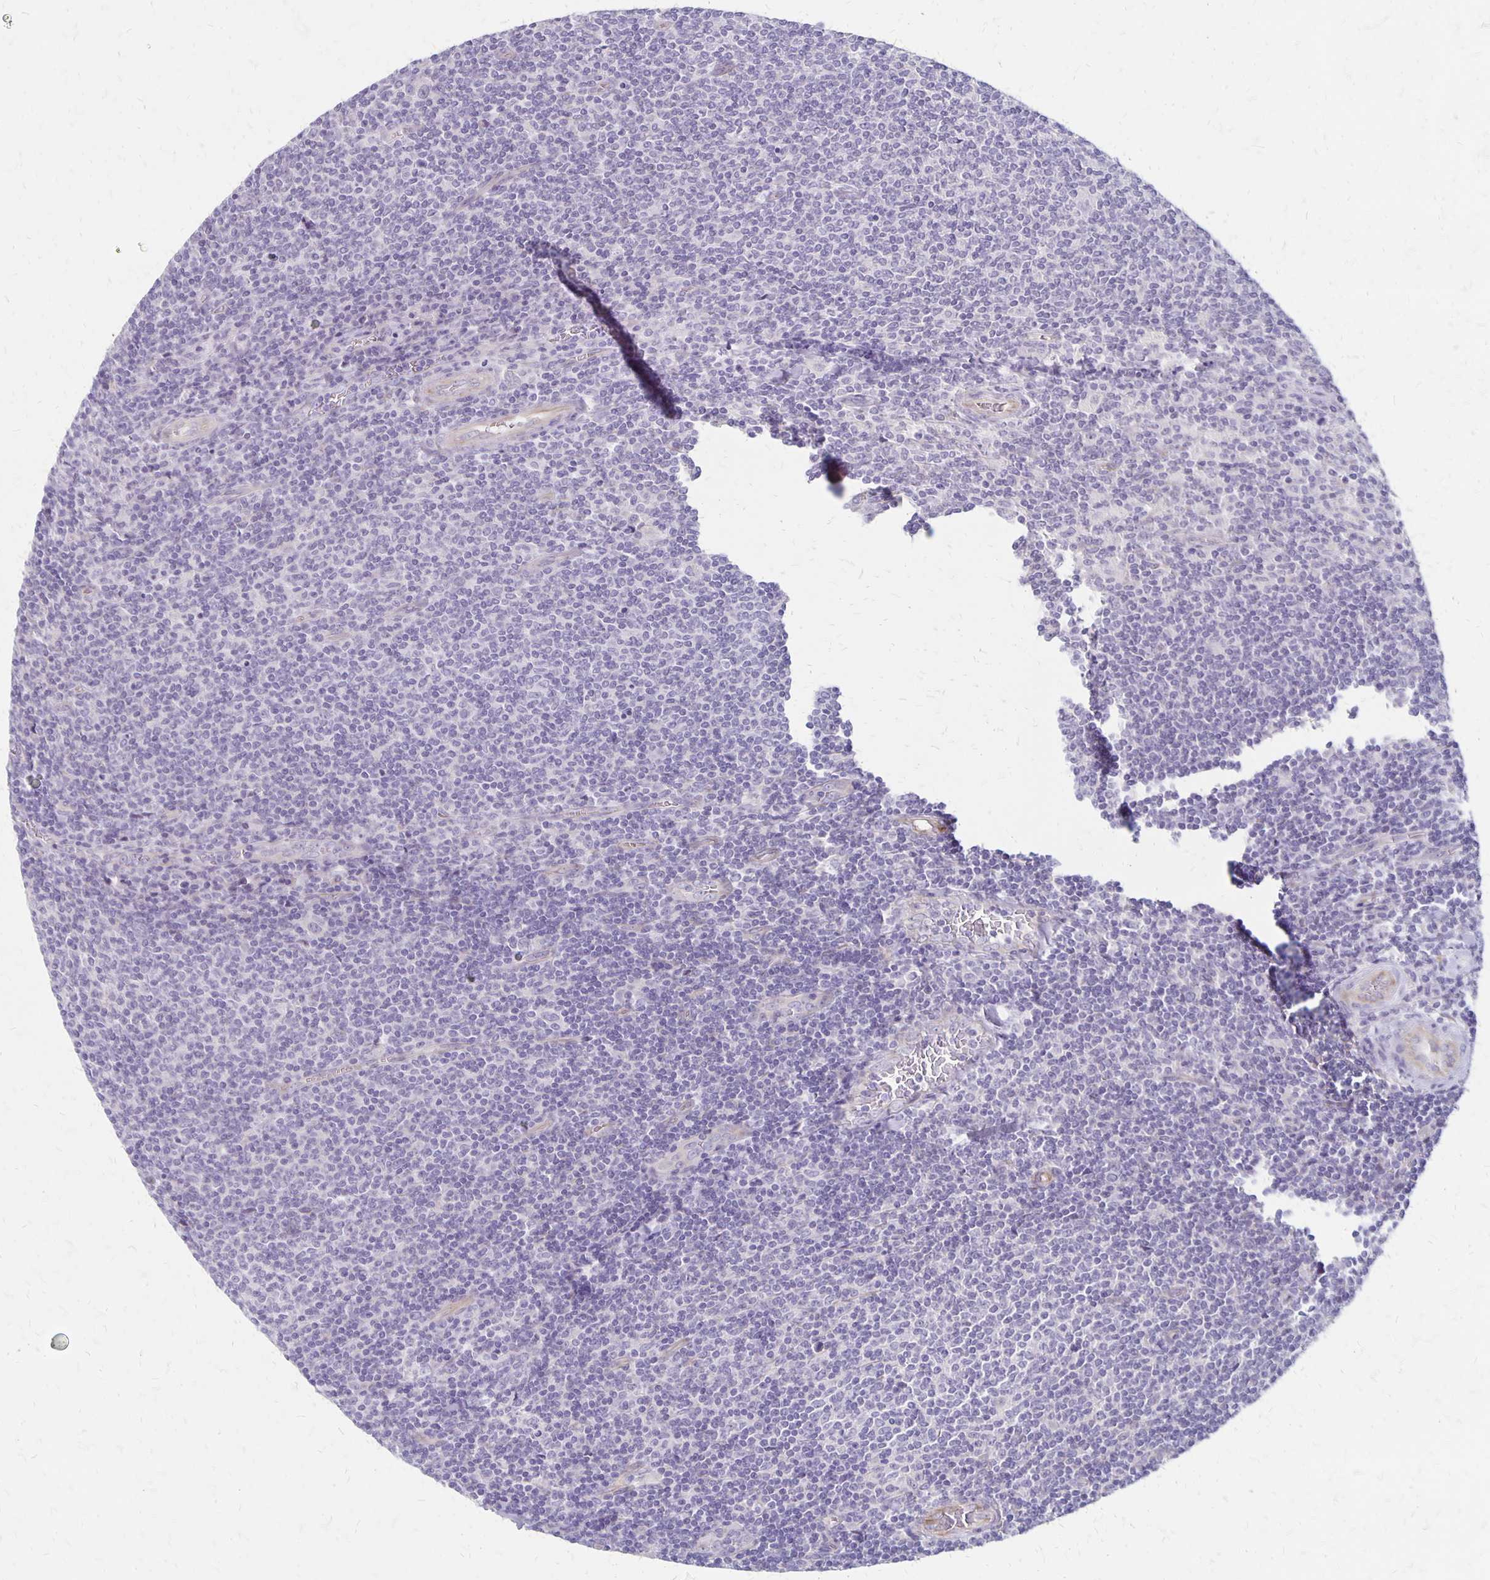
{"staining": {"intensity": "negative", "quantity": "none", "location": "none"}, "tissue": "lymphoma", "cell_type": "Tumor cells", "image_type": "cancer", "snomed": [{"axis": "morphology", "description": "Malignant lymphoma, non-Hodgkin's type, Low grade"}, {"axis": "topography", "description": "Lymph node"}], "caption": "Lymphoma stained for a protein using immunohistochemistry (IHC) shows no positivity tumor cells.", "gene": "HOMER1", "patient": {"sex": "male", "age": 52}}